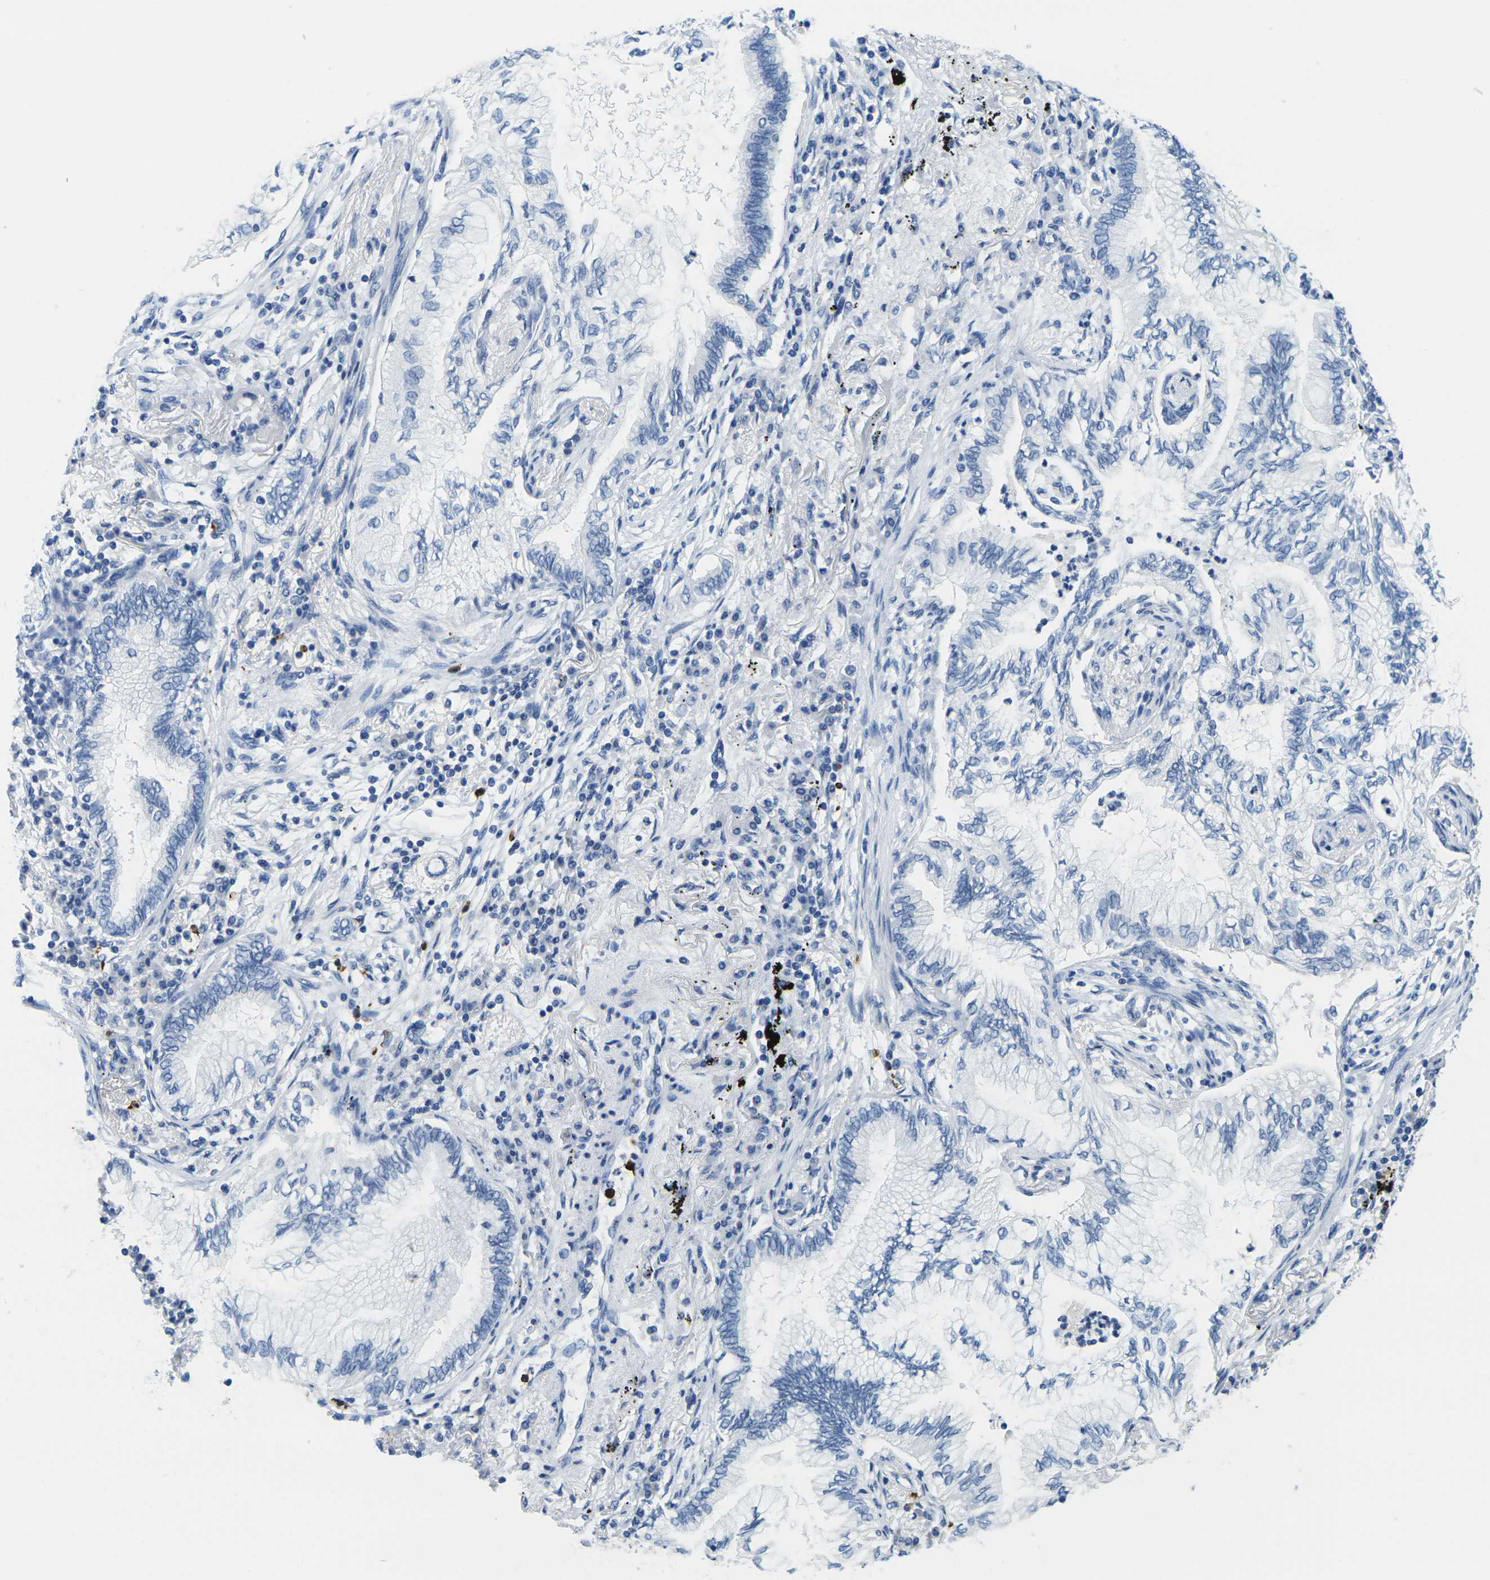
{"staining": {"intensity": "negative", "quantity": "none", "location": "none"}, "tissue": "lung cancer", "cell_type": "Tumor cells", "image_type": "cancer", "snomed": [{"axis": "morphology", "description": "Normal tissue, NOS"}, {"axis": "morphology", "description": "Adenocarcinoma, NOS"}, {"axis": "topography", "description": "Bronchus"}, {"axis": "topography", "description": "Lung"}], "caption": "The micrograph reveals no significant staining in tumor cells of lung cancer.", "gene": "GPR15", "patient": {"sex": "female", "age": 70}}